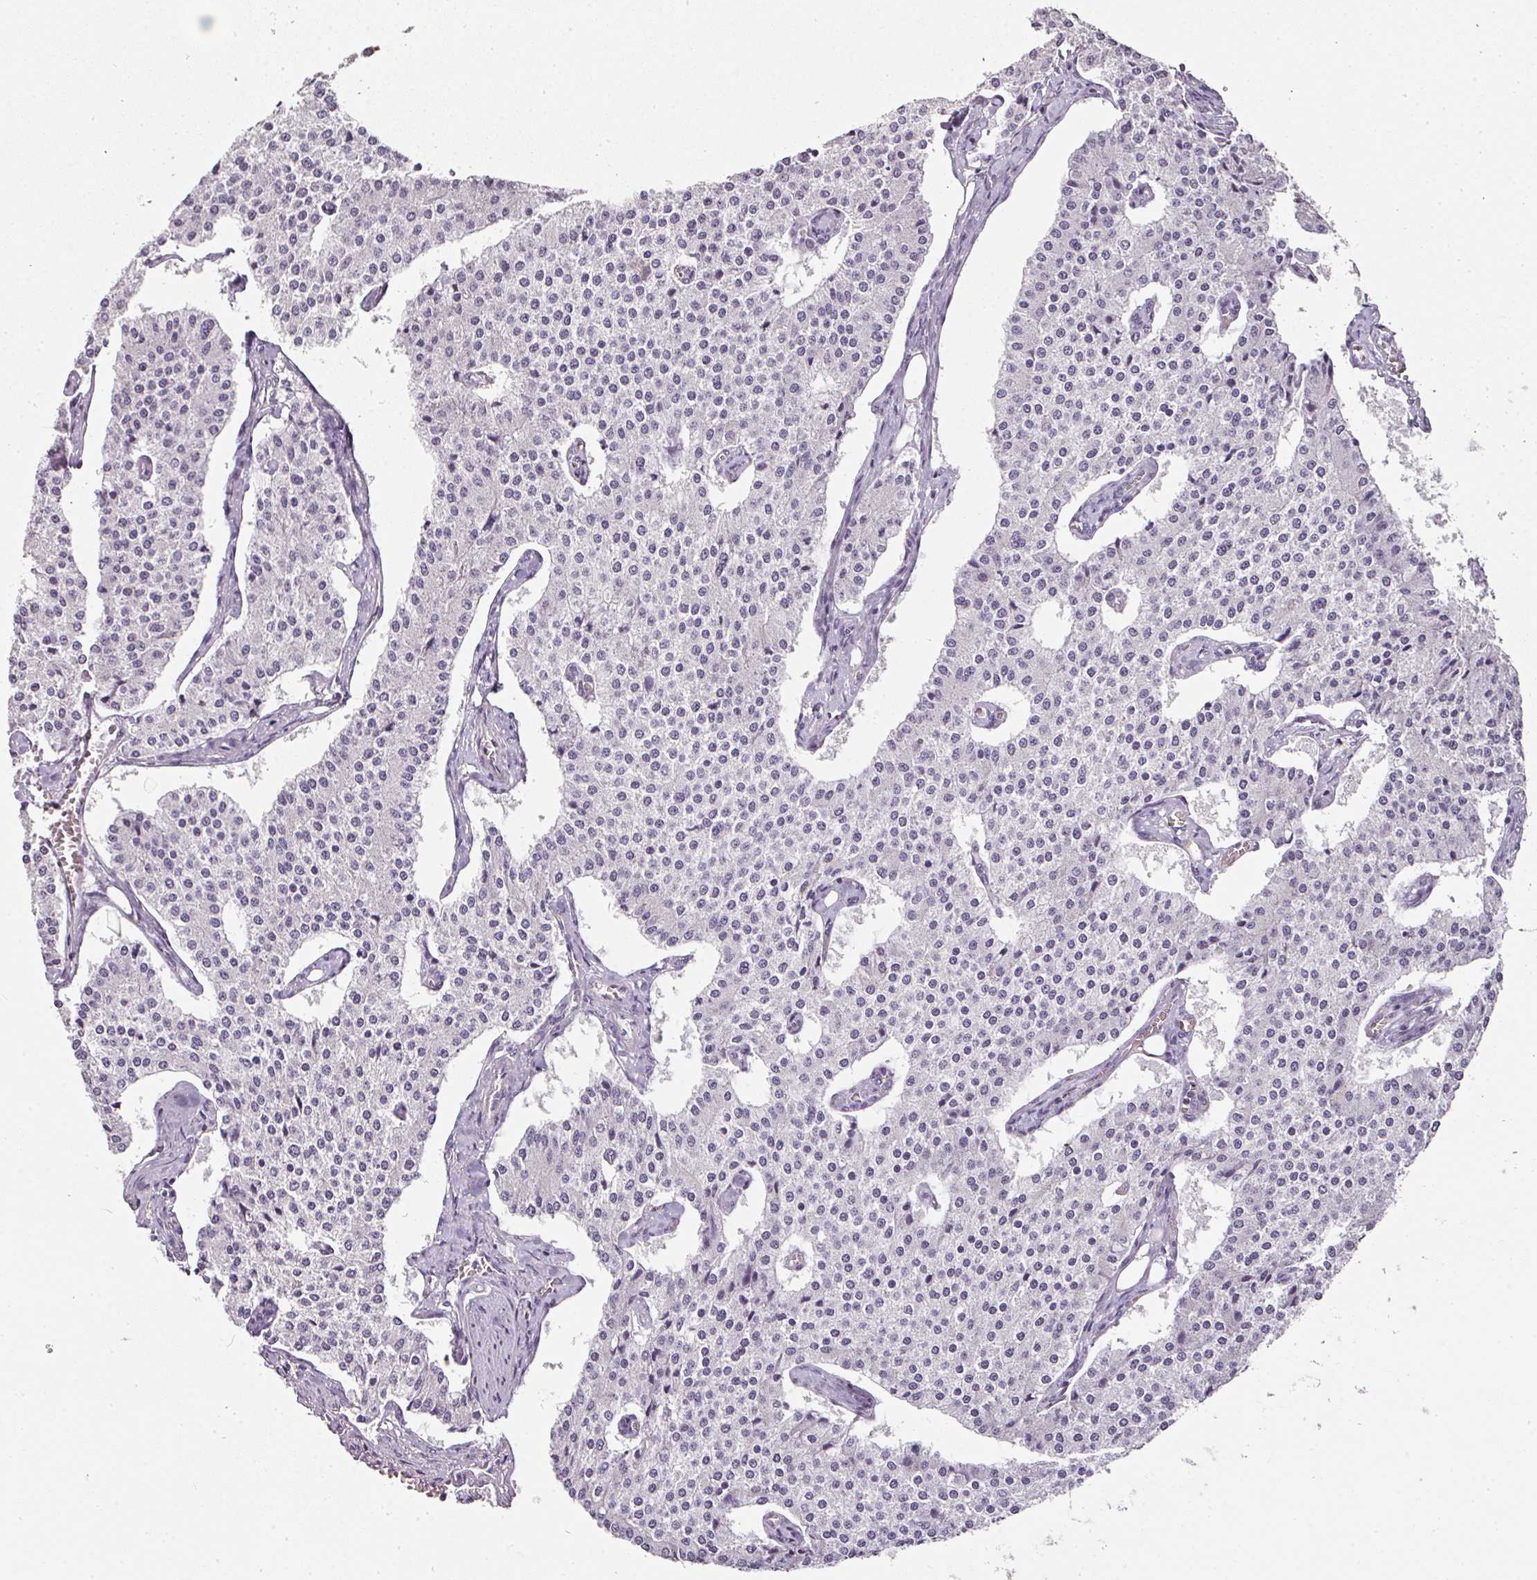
{"staining": {"intensity": "negative", "quantity": "none", "location": "none"}, "tissue": "carcinoid", "cell_type": "Tumor cells", "image_type": "cancer", "snomed": [{"axis": "morphology", "description": "Carcinoid, malignant, NOS"}, {"axis": "topography", "description": "Colon"}], "caption": "High power microscopy micrograph of an immunohistochemistry image of carcinoid (malignant), revealing no significant staining in tumor cells.", "gene": "CAMP", "patient": {"sex": "female", "age": 52}}